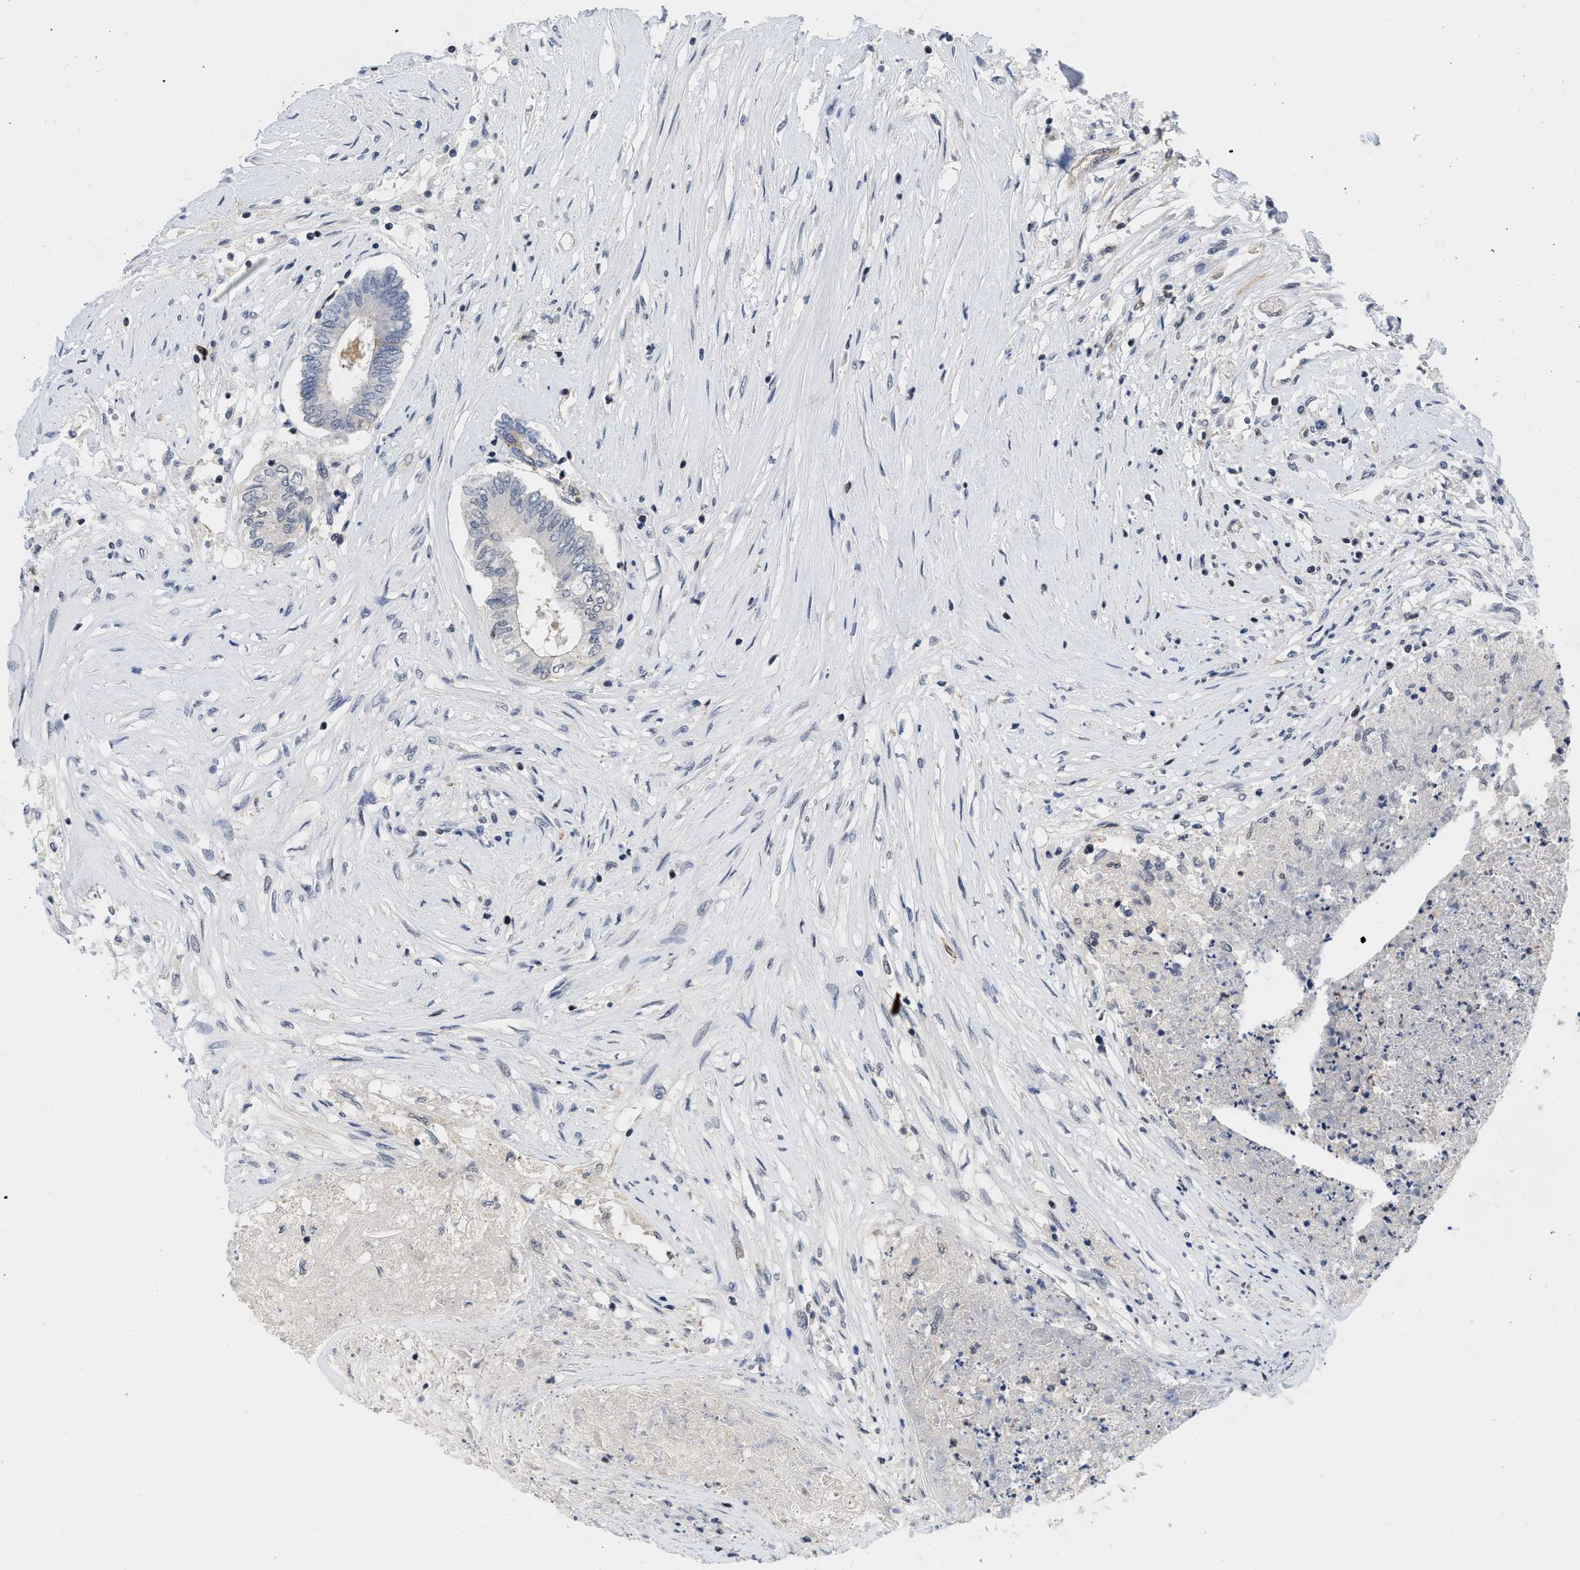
{"staining": {"intensity": "negative", "quantity": "none", "location": "none"}, "tissue": "colorectal cancer", "cell_type": "Tumor cells", "image_type": "cancer", "snomed": [{"axis": "morphology", "description": "Adenocarcinoma, NOS"}, {"axis": "topography", "description": "Rectum"}], "caption": "Protein analysis of colorectal cancer reveals no significant expression in tumor cells.", "gene": "HIF1A", "patient": {"sex": "male", "age": 63}}